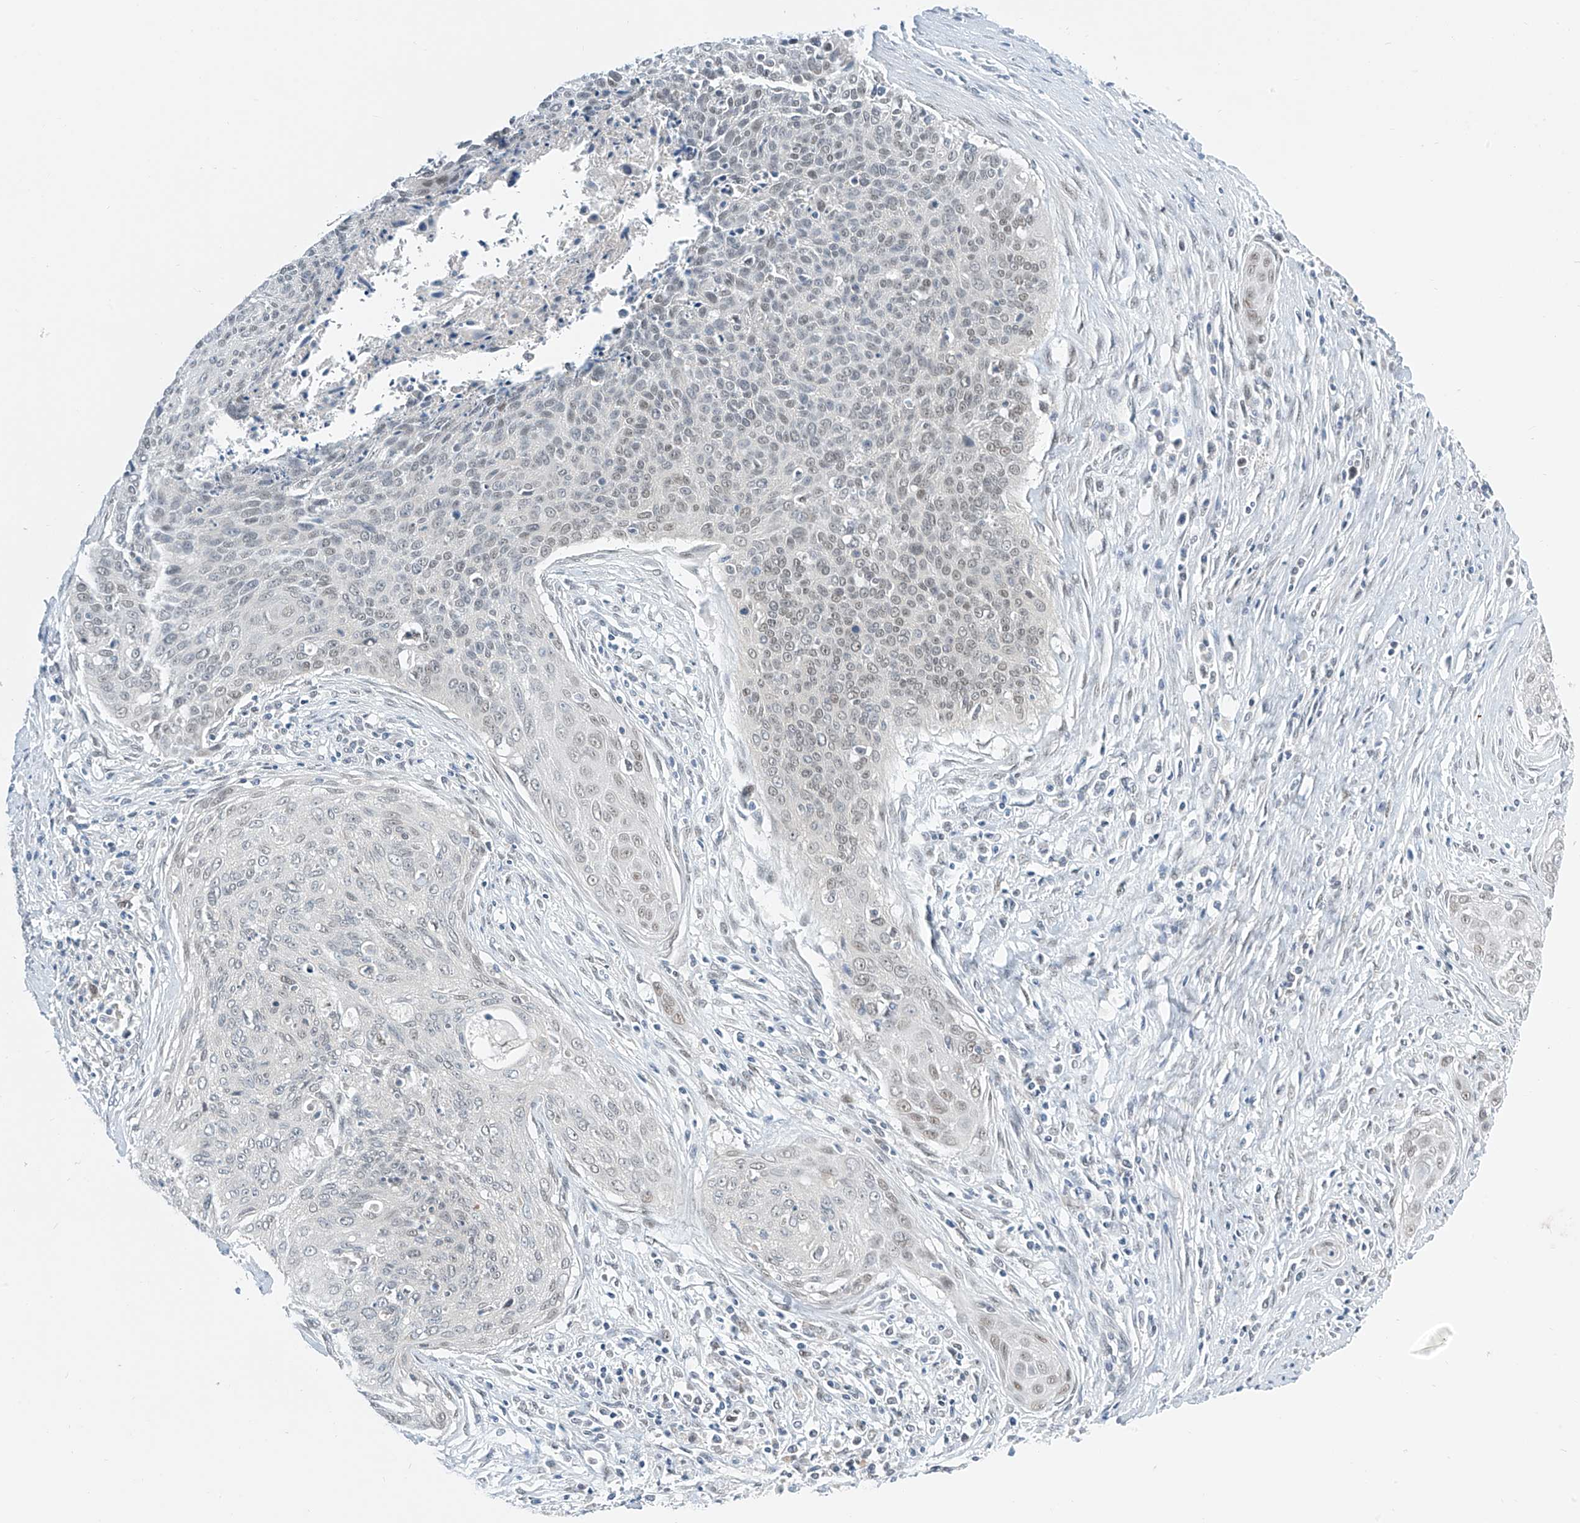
{"staining": {"intensity": "weak", "quantity": "<25%", "location": "nuclear"}, "tissue": "cervical cancer", "cell_type": "Tumor cells", "image_type": "cancer", "snomed": [{"axis": "morphology", "description": "Squamous cell carcinoma, NOS"}, {"axis": "topography", "description": "Cervix"}], "caption": "Tumor cells are negative for brown protein staining in cervical squamous cell carcinoma. (DAB (3,3'-diaminobenzidine) IHC, high magnification).", "gene": "APLF", "patient": {"sex": "female", "age": 55}}